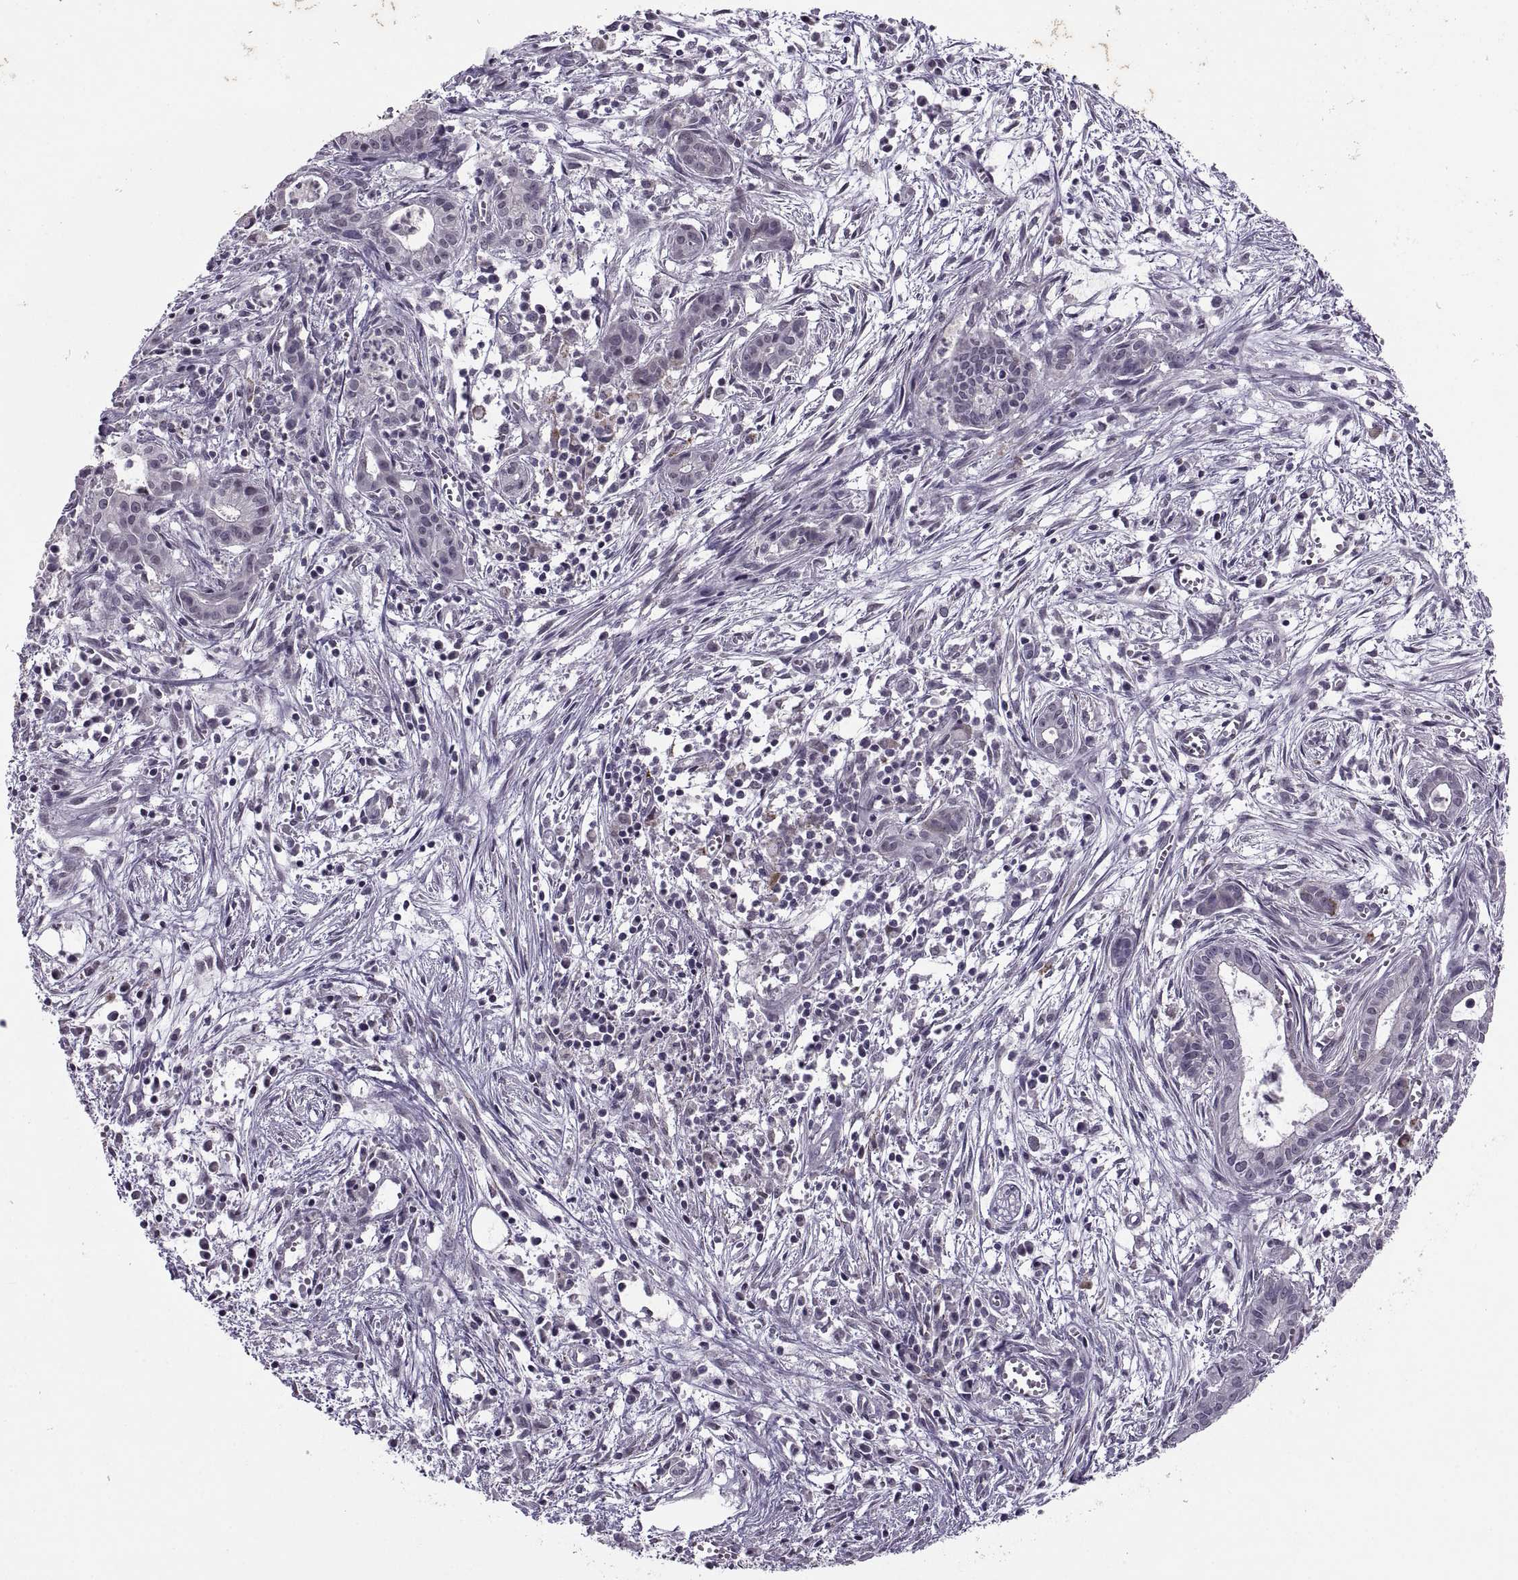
{"staining": {"intensity": "negative", "quantity": "none", "location": "none"}, "tissue": "pancreatic cancer", "cell_type": "Tumor cells", "image_type": "cancer", "snomed": [{"axis": "morphology", "description": "Adenocarcinoma, NOS"}, {"axis": "topography", "description": "Pancreas"}], "caption": "High power microscopy photomicrograph of an immunohistochemistry micrograph of adenocarcinoma (pancreatic), revealing no significant positivity in tumor cells.", "gene": "OTP", "patient": {"sex": "male", "age": 48}}